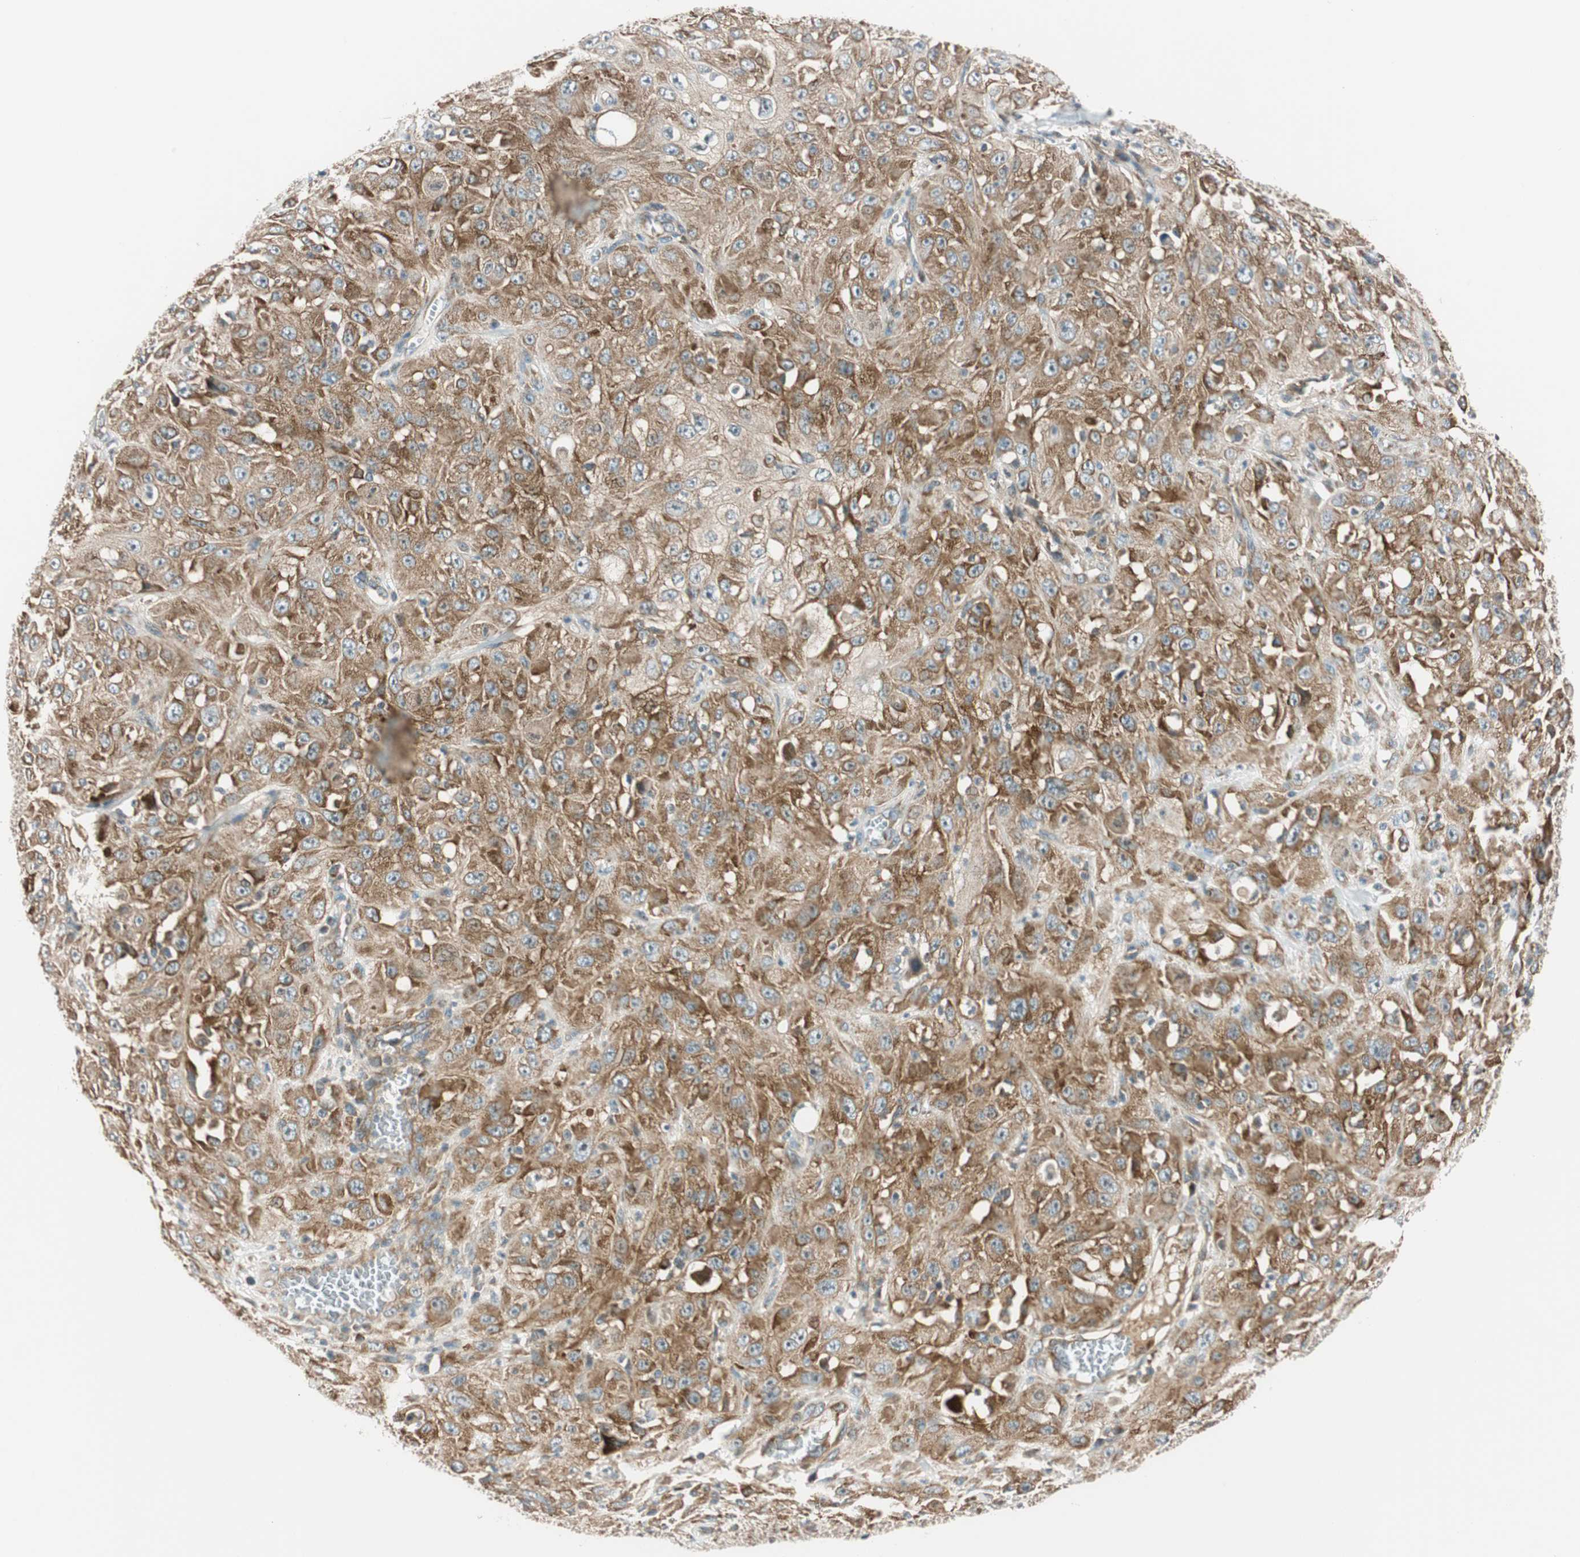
{"staining": {"intensity": "moderate", "quantity": ">75%", "location": "cytoplasmic/membranous"}, "tissue": "skin cancer", "cell_type": "Tumor cells", "image_type": "cancer", "snomed": [{"axis": "morphology", "description": "Squamous cell carcinoma, NOS"}, {"axis": "morphology", "description": "Squamous cell carcinoma, metastatic, NOS"}, {"axis": "topography", "description": "Skin"}, {"axis": "topography", "description": "Lymph node"}], "caption": "Tumor cells demonstrate medium levels of moderate cytoplasmic/membranous staining in approximately >75% of cells in human skin cancer (metastatic squamous cell carcinoma).", "gene": "ABI1", "patient": {"sex": "male", "age": 75}}